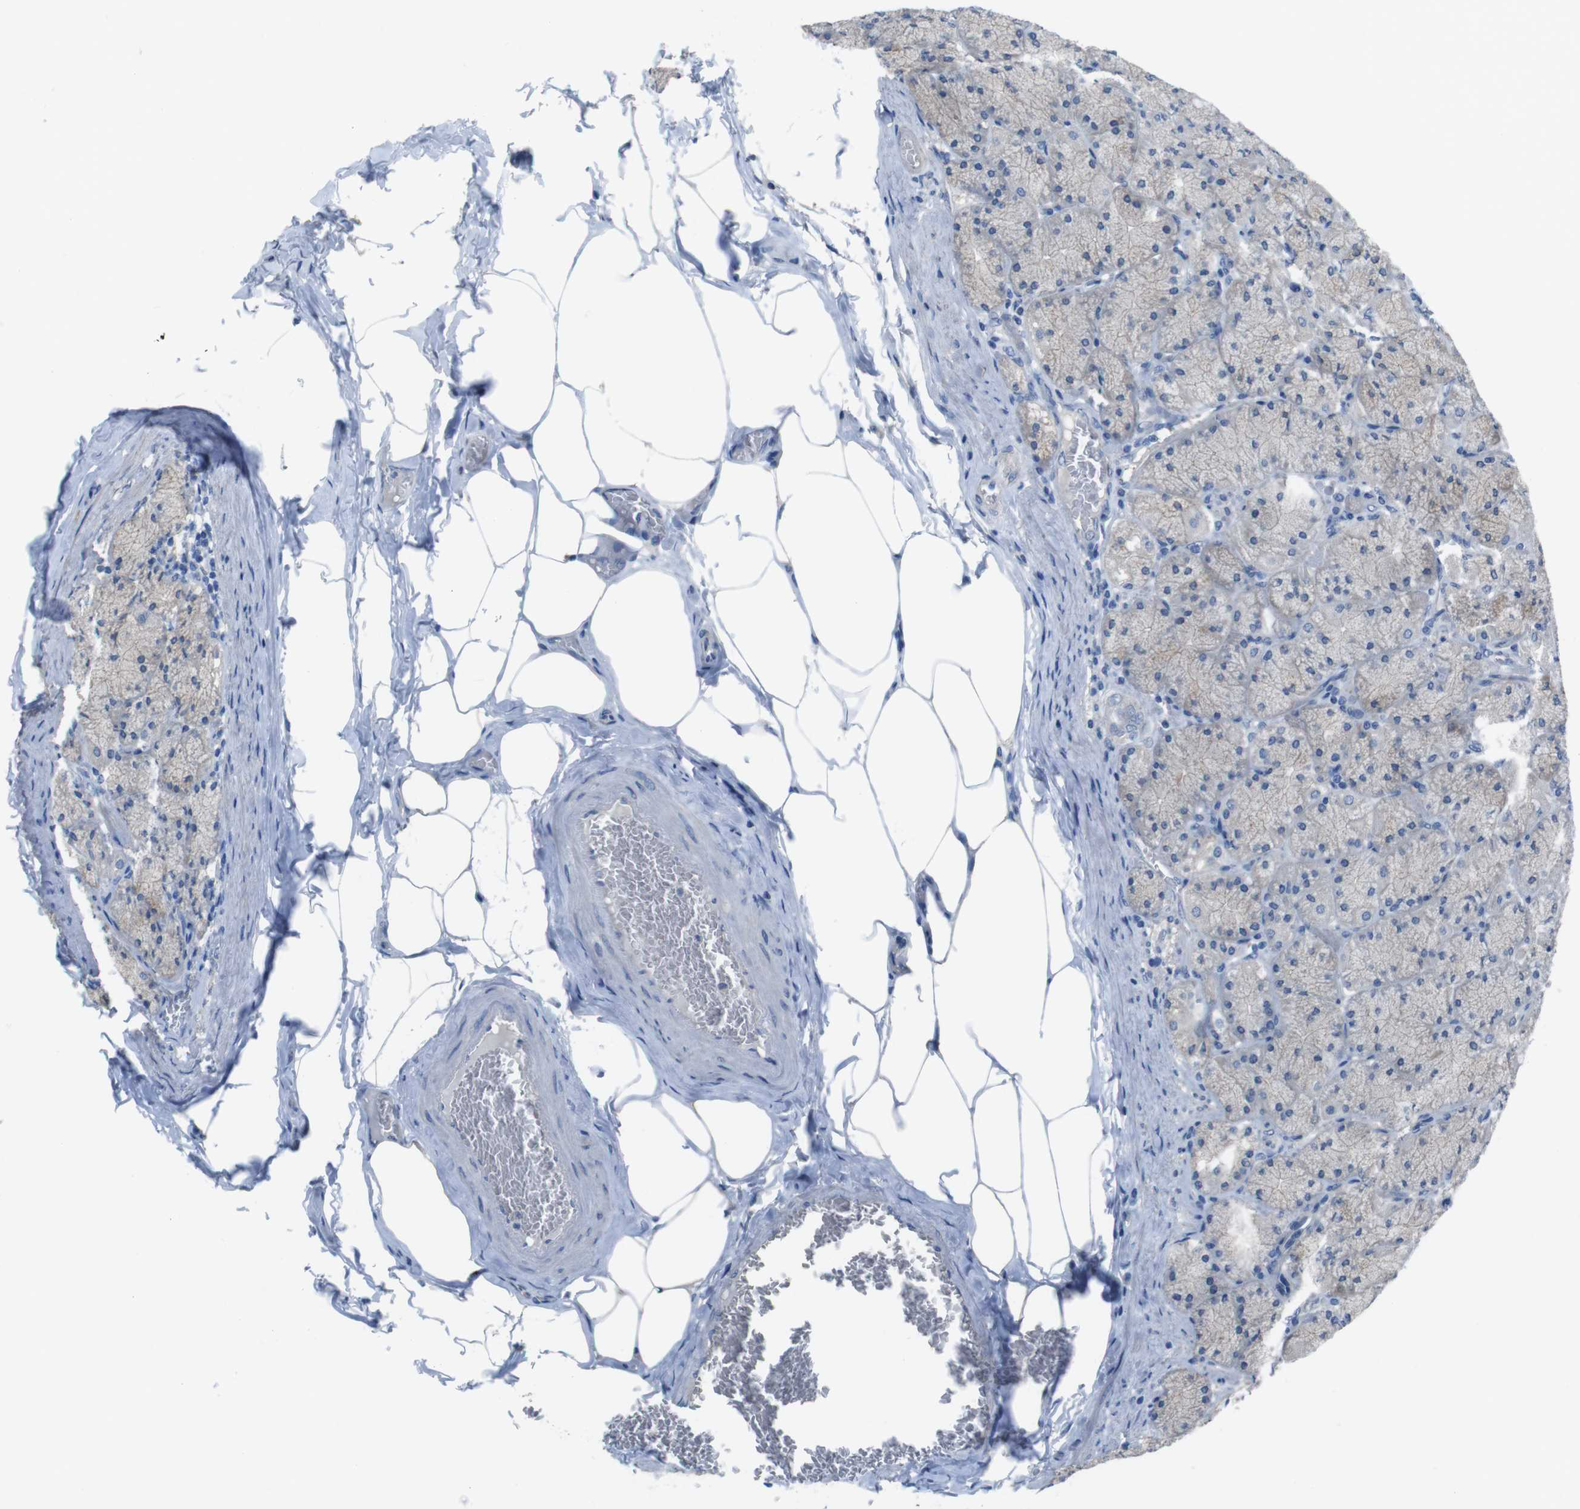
{"staining": {"intensity": "negative", "quantity": "none", "location": "none"}, "tissue": "stomach", "cell_type": "Glandular cells", "image_type": "normal", "snomed": [{"axis": "morphology", "description": "Normal tissue, NOS"}, {"axis": "topography", "description": "Stomach, upper"}], "caption": "Glandular cells show no significant protein positivity in benign stomach. Brightfield microscopy of IHC stained with DAB (3,3'-diaminobenzidine) (brown) and hematoxylin (blue), captured at high magnification.", "gene": "CYP2C19", "patient": {"sex": "female", "age": 56}}